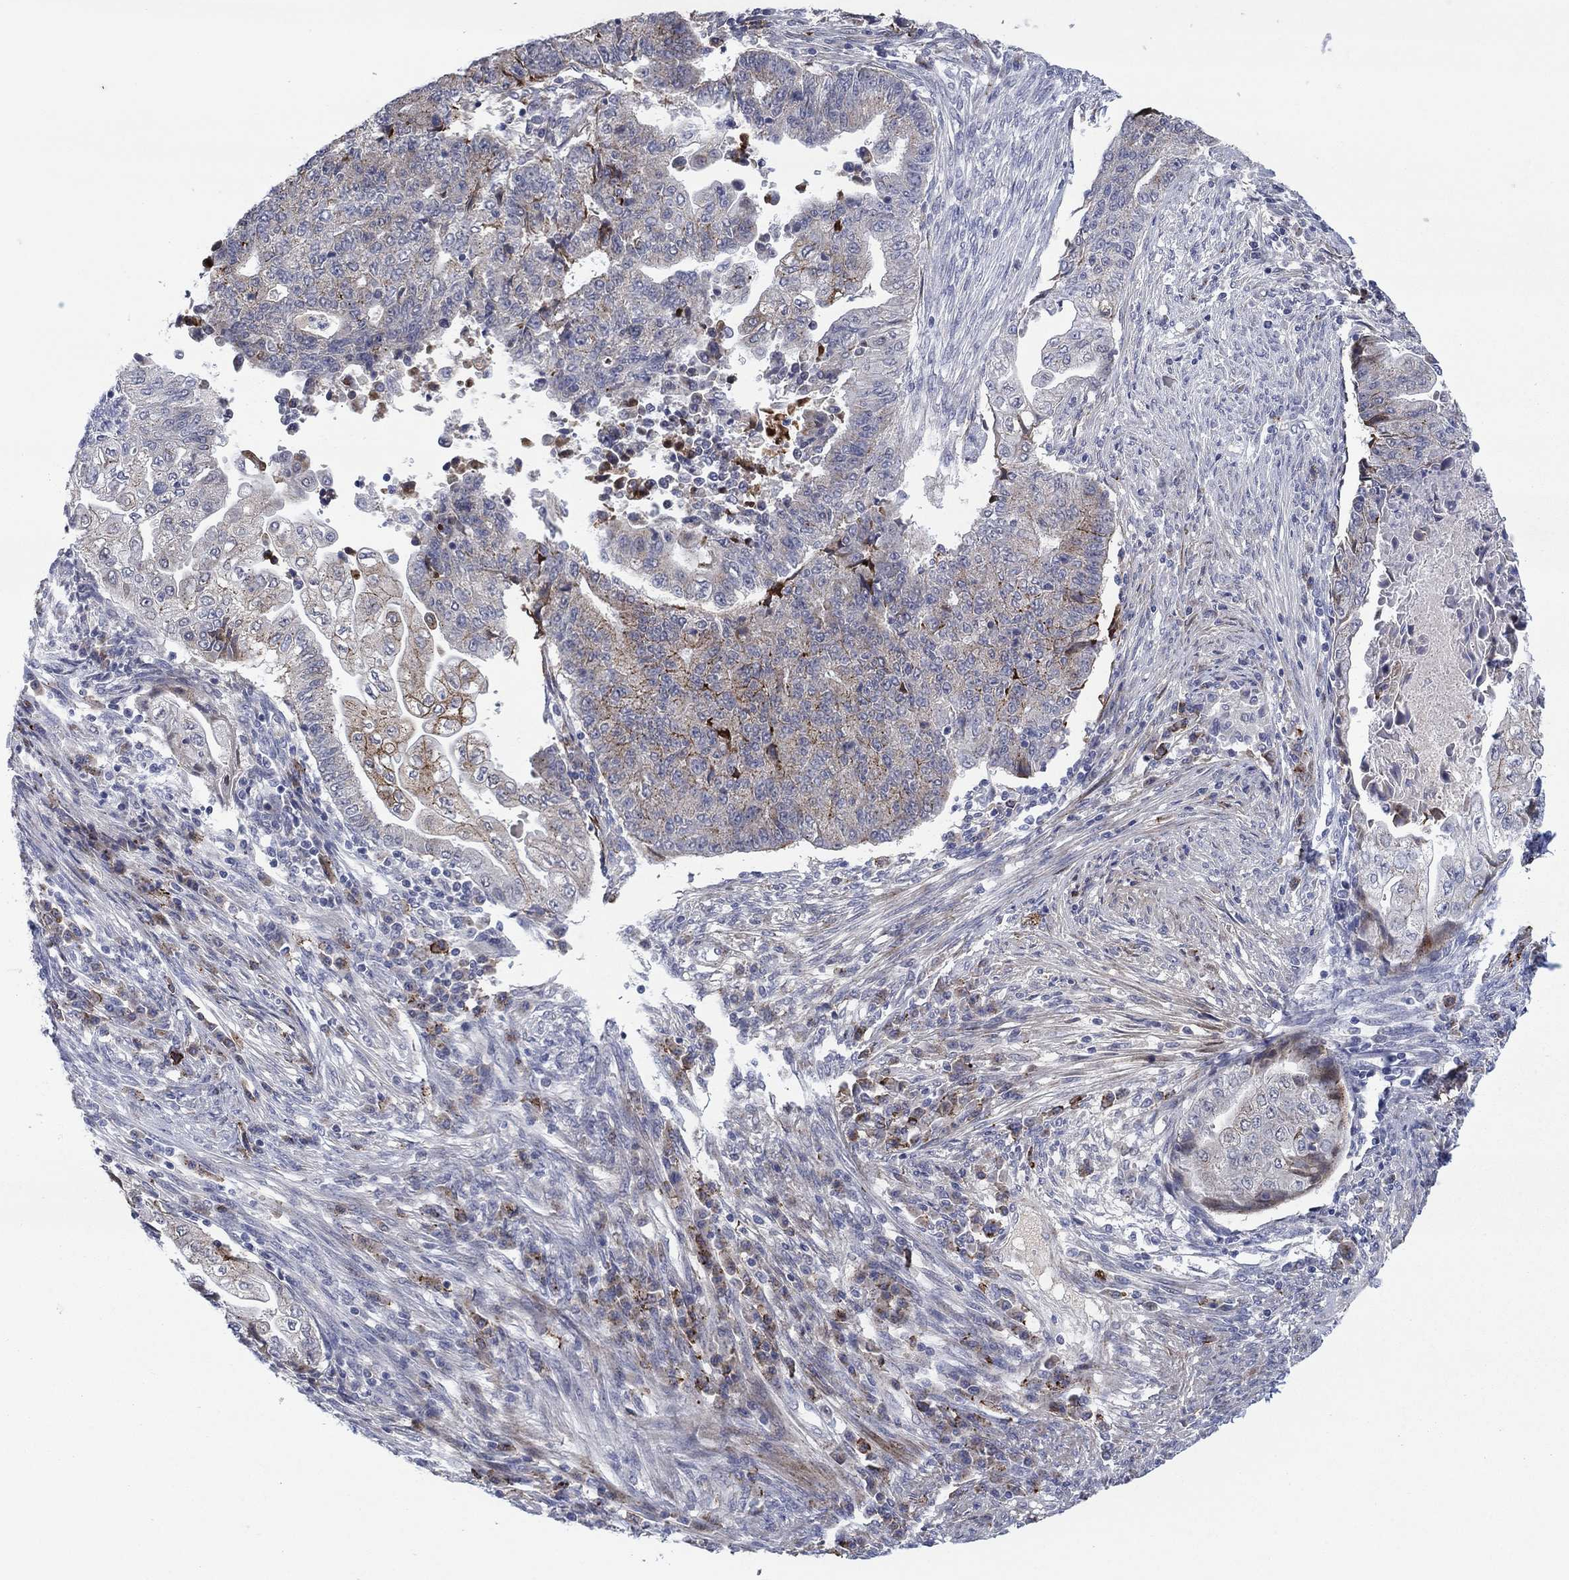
{"staining": {"intensity": "strong", "quantity": "<25%", "location": "cytoplasmic/membranous"}, "tissue": "endometrial cancer", "cell_type": "Tumor cells", "image_type": "cancer", "snomed": [{"axis": "morphology", "description": "Adenocarcinoma, NOS"}, {"axis": "topography", "description": "Uterus"}, {"axis": "topography", "description": "Endometrium"}], "caption": "Protein staining reveals strong cytoplasmic/membranous staining in approximately <25% of tumor cells in adenocarcinoma (endometrial).", "gene": "SDC1", "patient": {"sex": "female", "age": 54}}